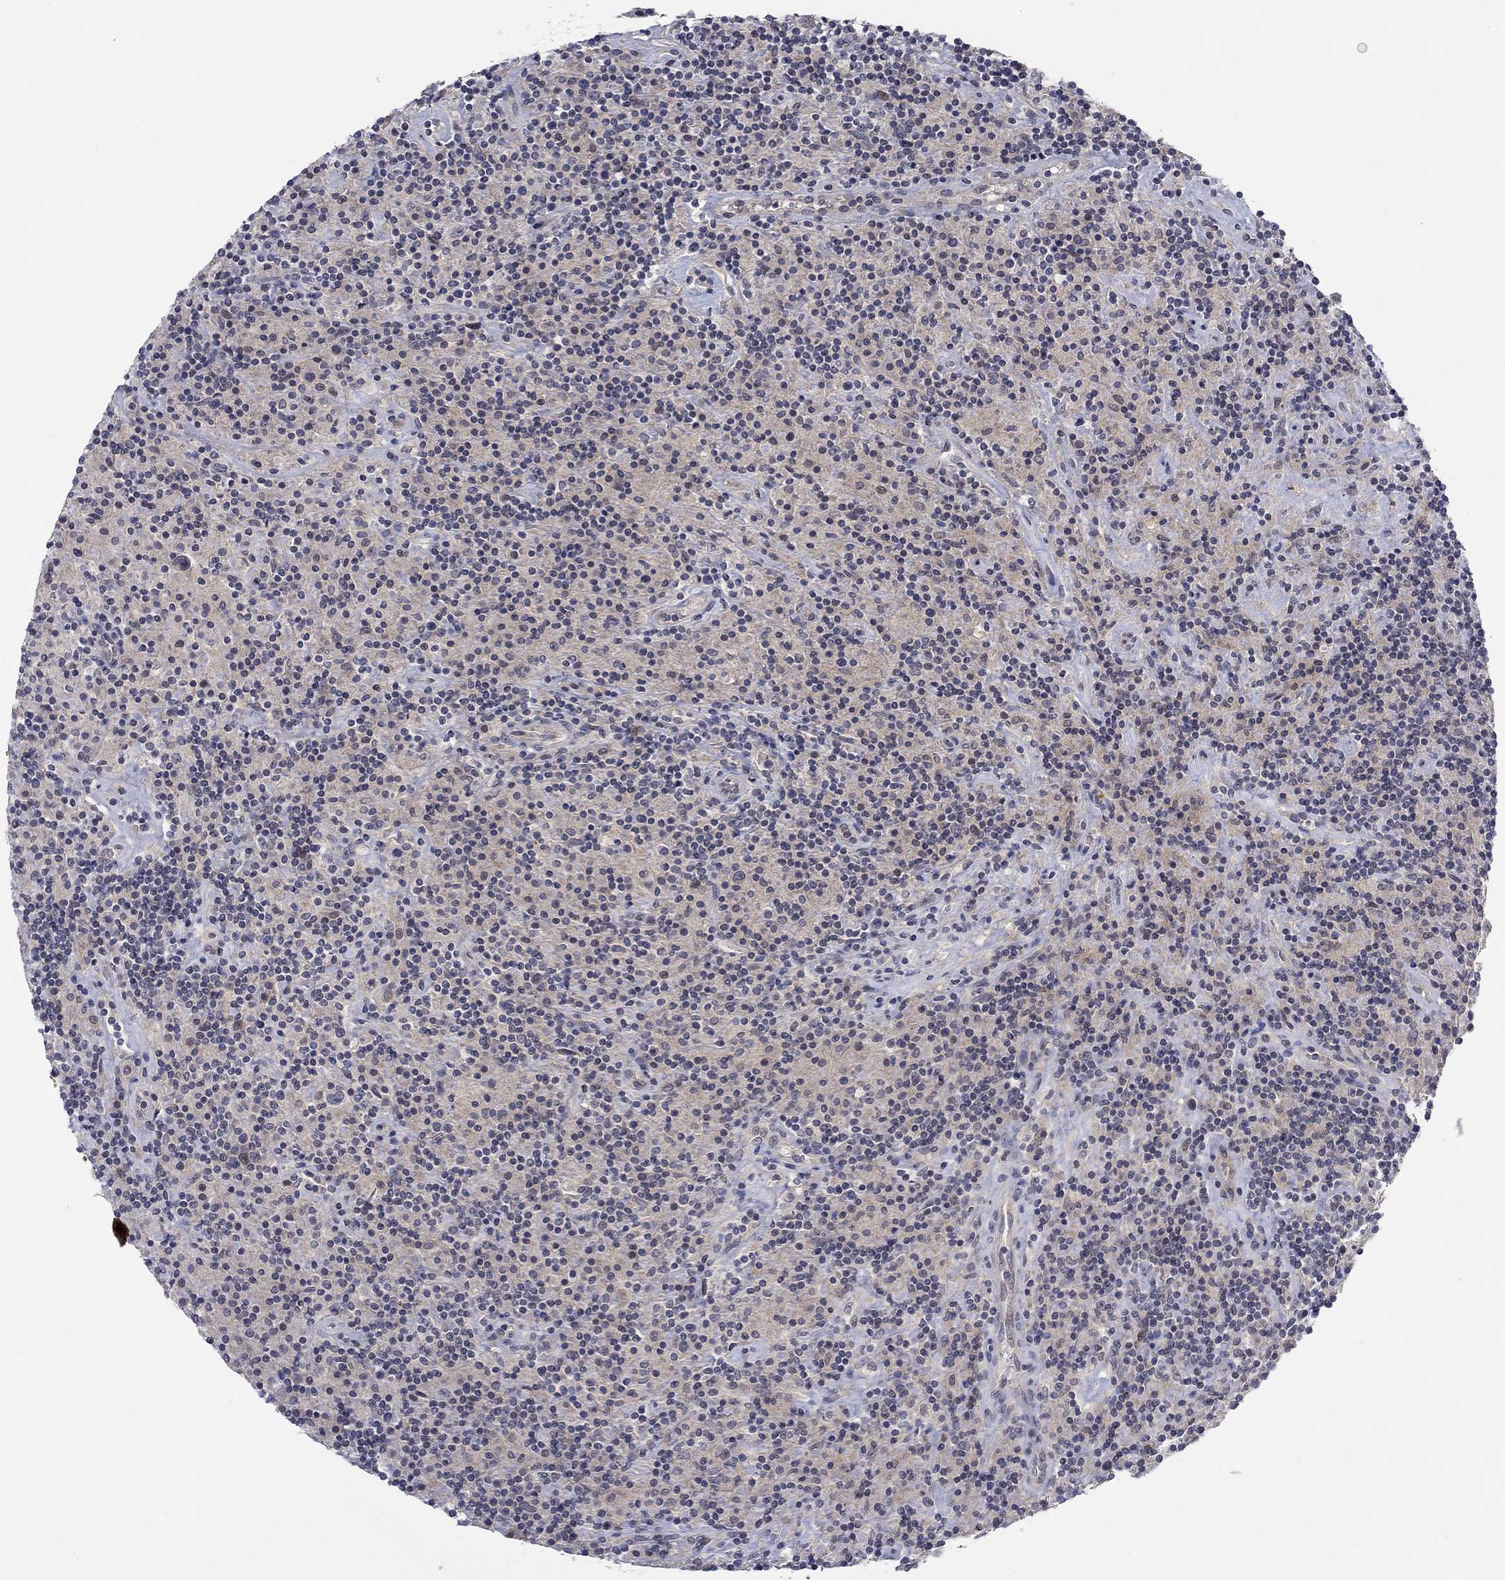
{"staining": {"intensity": "negative", "quantity": "none", "location": "none"}, "tissue": "lymphoma", "cell_type": "Tumor cells", "image_type": "cancer", "snomed": [{"axis": "morphology", "description": "Hodgkin's disease, NOS"}, {"axis": "topography", "description": "Lymph node"}], "caption": "Immunohistochemistry (IHC) of Hodgkin's disease demonstrates no expression in tumor cells.", "gene": "IL4", "patient": {"sex": "male", "age": 70}}